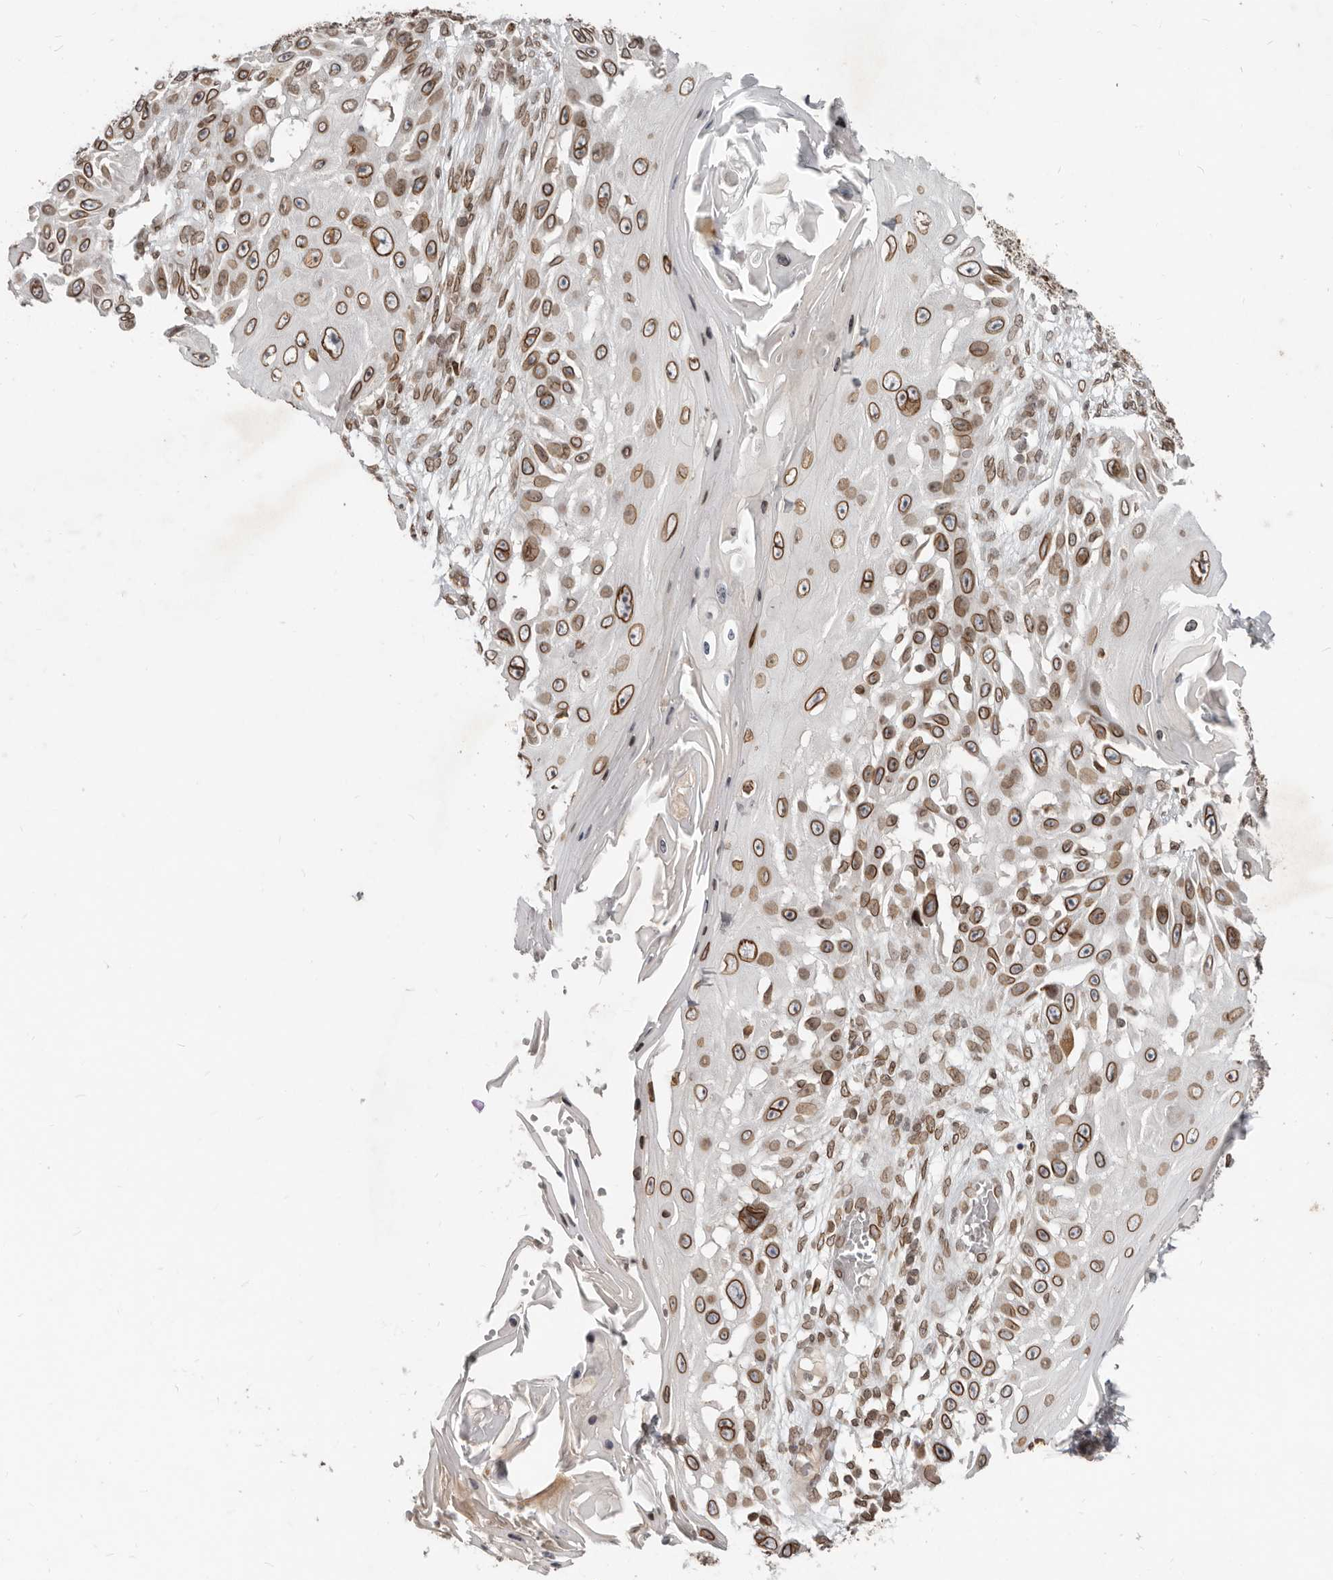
{"staining": {"intensity": "strong", "quantity": ">75%", "location": "cytoplasmic/membranous,nuclear"}, "tissue": "skin cancer", "cell_type": "Tumor cells", "image_type": "cancer", "snomed": [{"axis": "morphology", "description": "Squamous cell carcinoma, NOS"}, {"axis": "topography", "description": "Skin"}], "caption": "The image demonstrates immunohistochemical staining of skin cancer (squamous cell carcinoma). There is strong cytoplasmic/membranous and nuclear staining is present in about >75% of tumor cells.", "gene": "NUP153", "patient": {"sex": "female", "age": 44}}